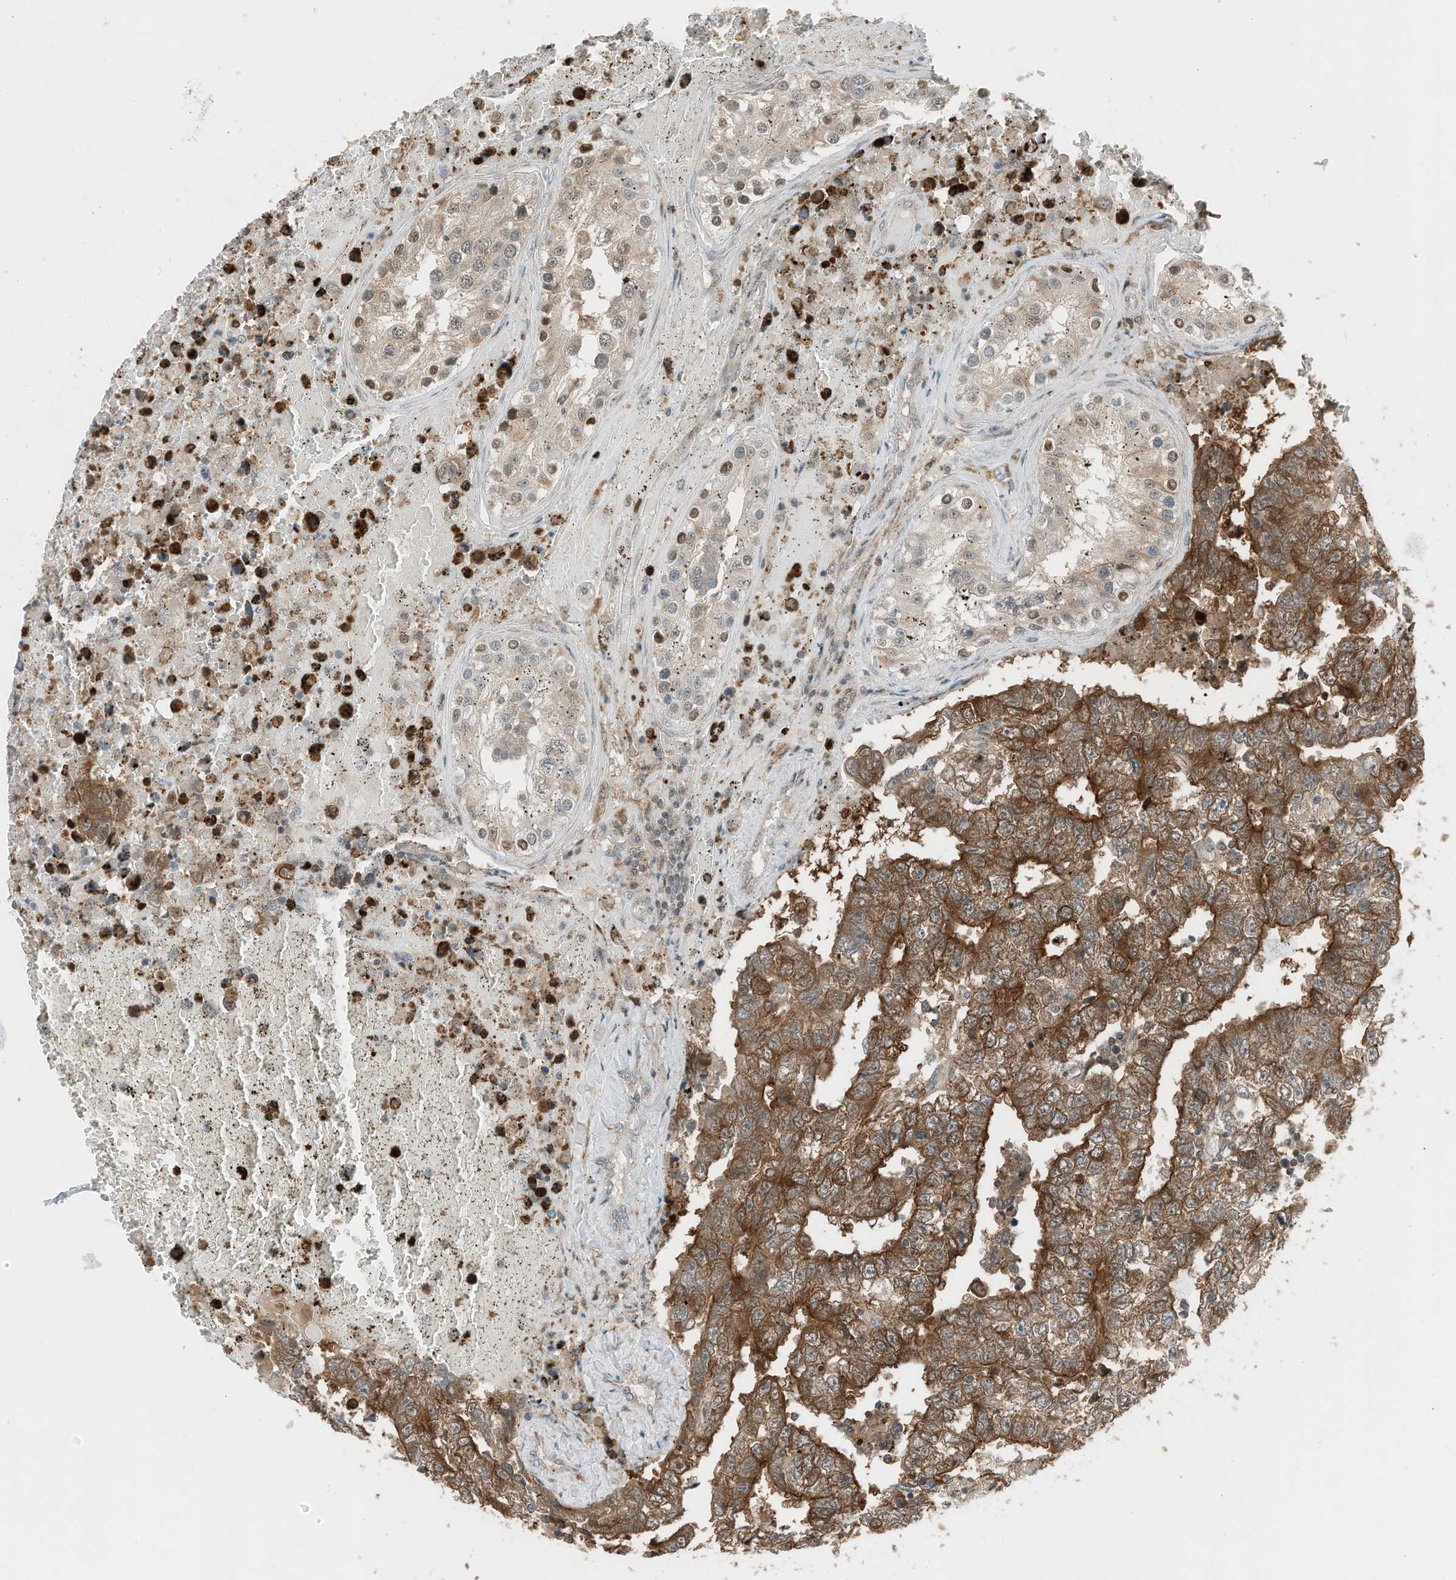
{"staining": {"intensity": "strong", "quantity": ">75%", "location": "cytoplasmic/membranous"}, "tissue": "testis cancer", "cell_type": "Tumor cells", "image_type": "cancer", "snomed": [{"axis": "morphology", "description": "Carcinoma, Embryonal, NOS"}, {"axis": "topography", "description": "Testis"}], "caption": "Immunohistochemical staining of human embryonal carcinoma (testis) reveals high levels of strong cytoplasmic/membranous staining in approximately >75% of tumor cells.", "gene": "RMND1", "patient": {"sex": "male", "age": 25}}